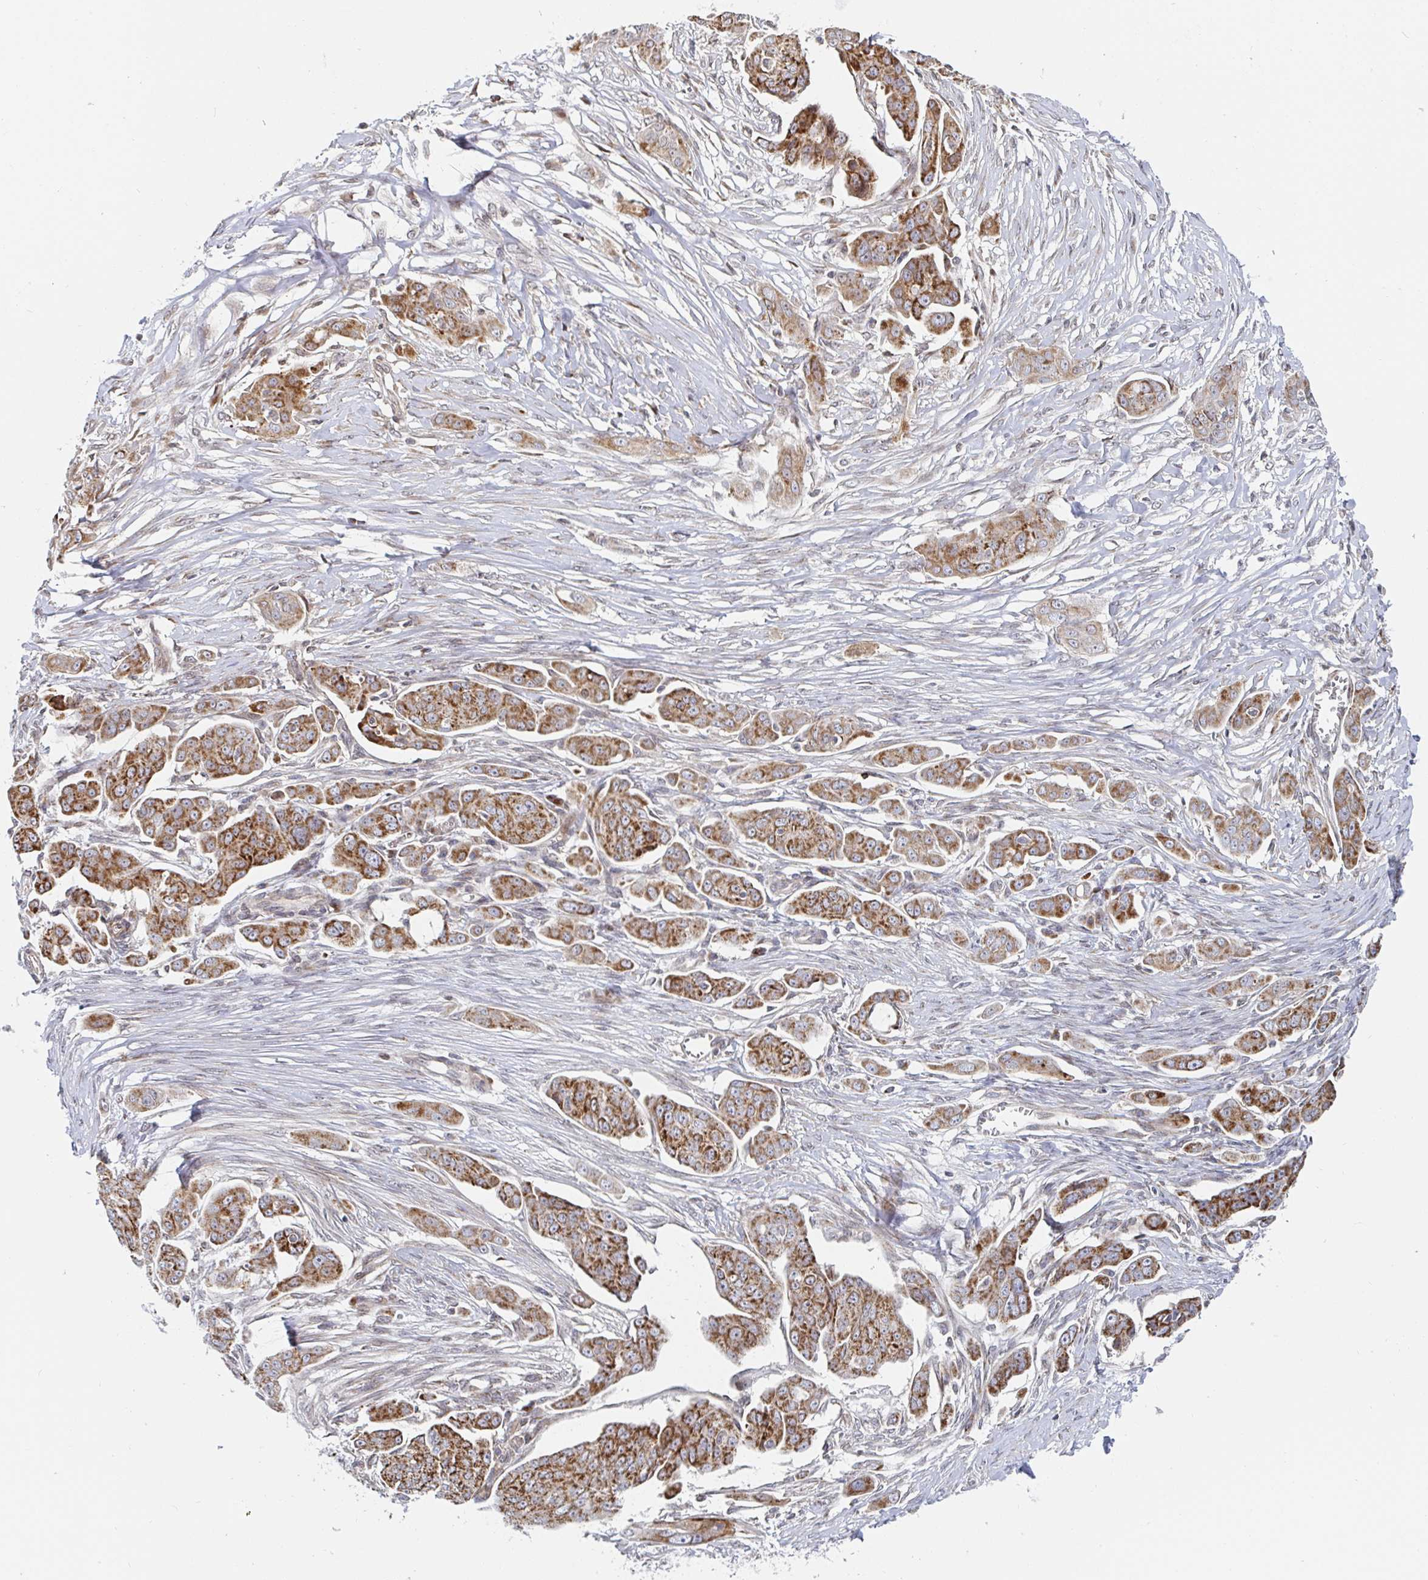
{"staining": {"intensity": "strong", "quantity": ">75%", "location": "cytoplasmic/membranous"}, "tissue": "ovarian cancer", "cell_type": "Tumor cells", "image_type": "cancer", "snomed": [{"axis": "morphology", "description": "Carcinoma, endometroid"}, {"axis": "topography", "description": "Ovary"}], "caption": "The photomicrograph shows staining of ovarian cancer, revealing strong cytoplasmic/membranous protein expression (brown color) within tumor cells.", "gene": "STARD8", "patient": {"sex": "female", "age": 70}}